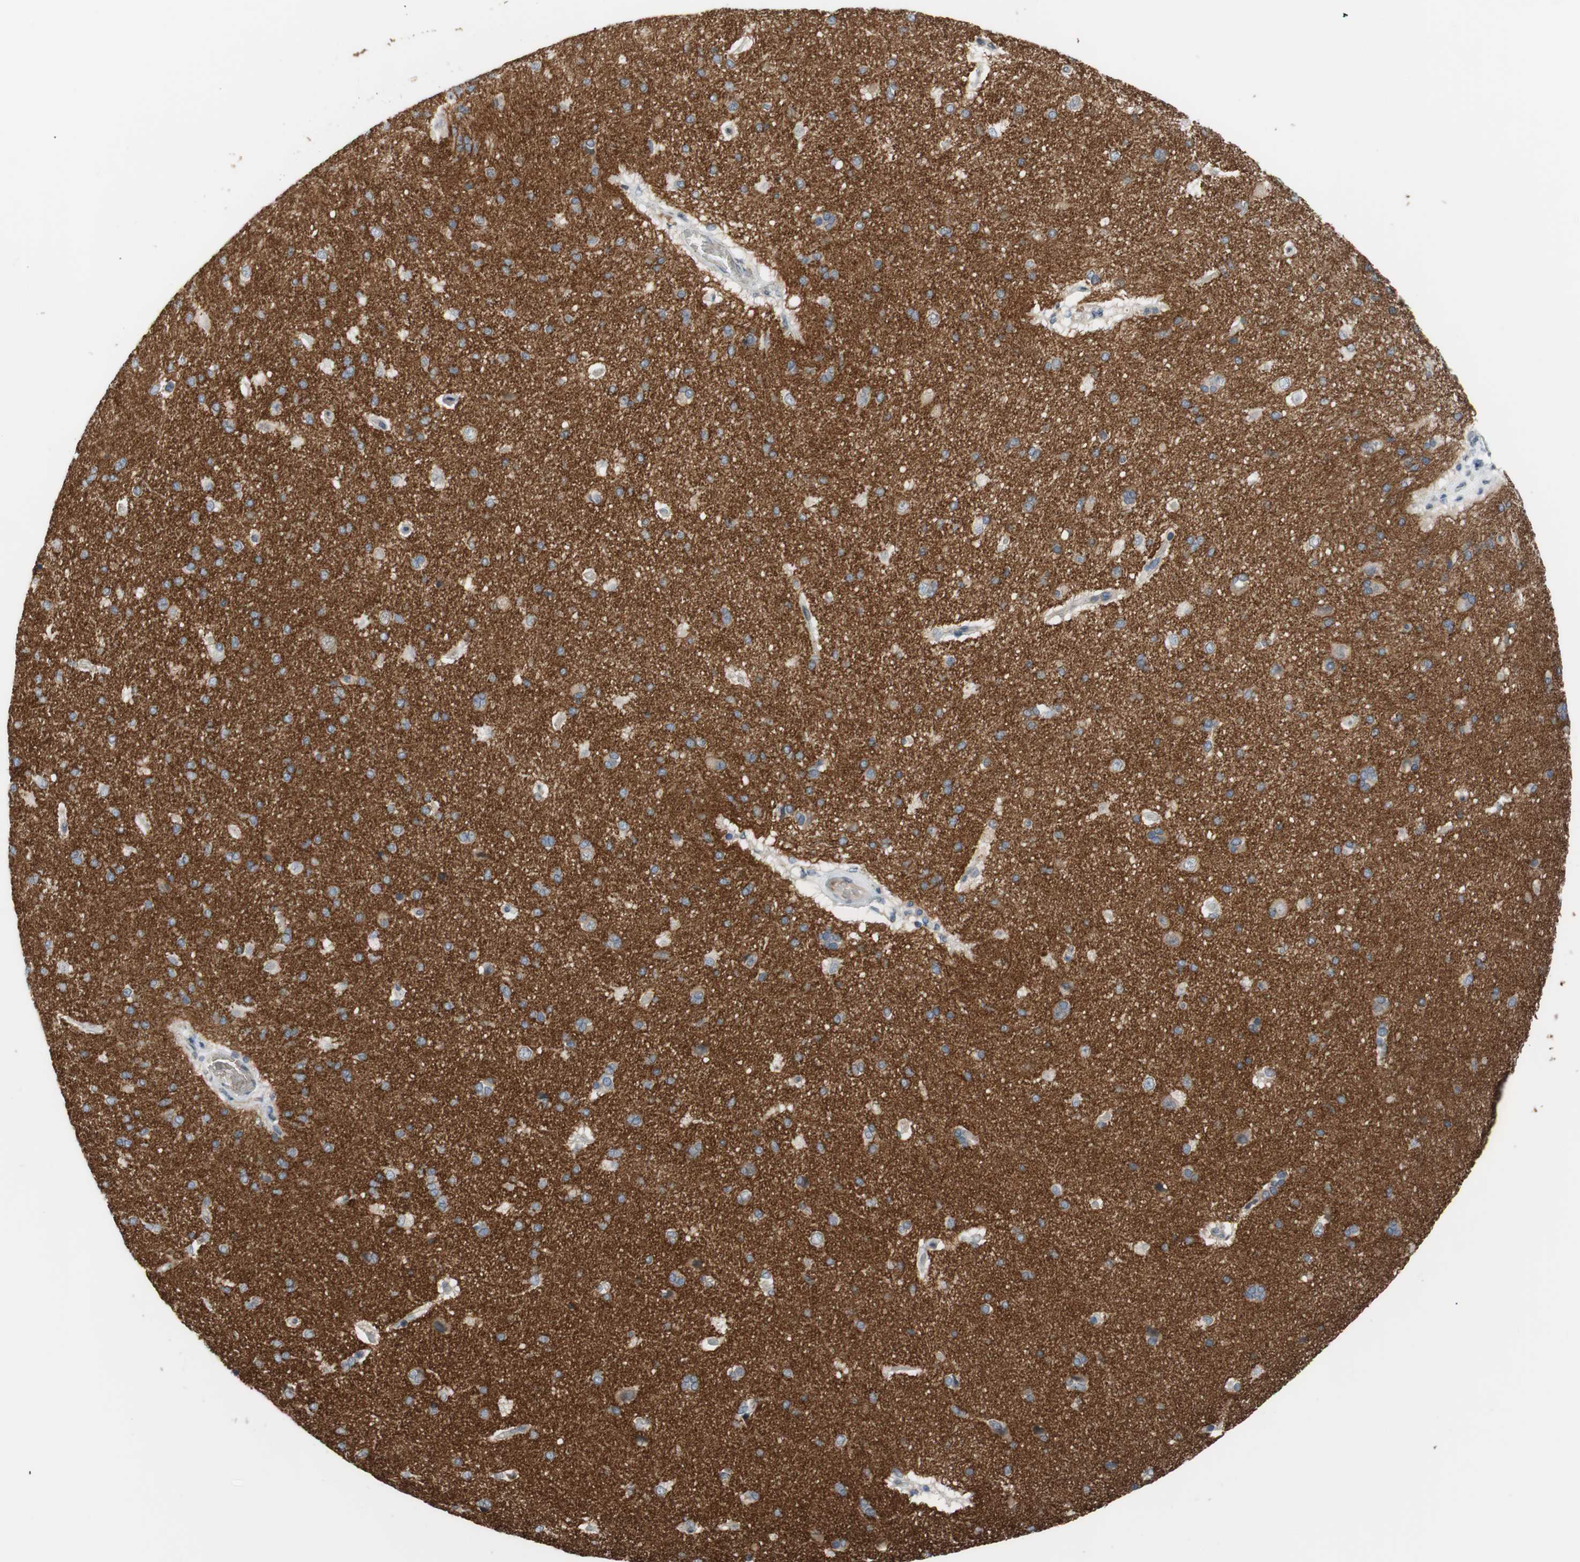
{"staining": {"intensity": "negative", "quantity": "none", "location": "none"}, "tissue": "cerebral cortex", "cell_type": "Endothelial cells", "image_type": "normal", "snomed": [{"axis": "morphology", "description": "Normal tissue, NOS"}, {"axis": "topography", "description": "Cerebral cortex"}], "caption": "This histopathology image is of unremarkable cerebral cortex stained with immunohistochemistry to label a protein in brown with the nuclei are counter-stained blue. There is no staining in endothelial cells. (Stains: DAB IHC with hematoxylin counter stain, Microscopy: brightfield microscopy at high magnification).", "gene": "ADD2", "patient": {"sex": "male", "age": 62}}